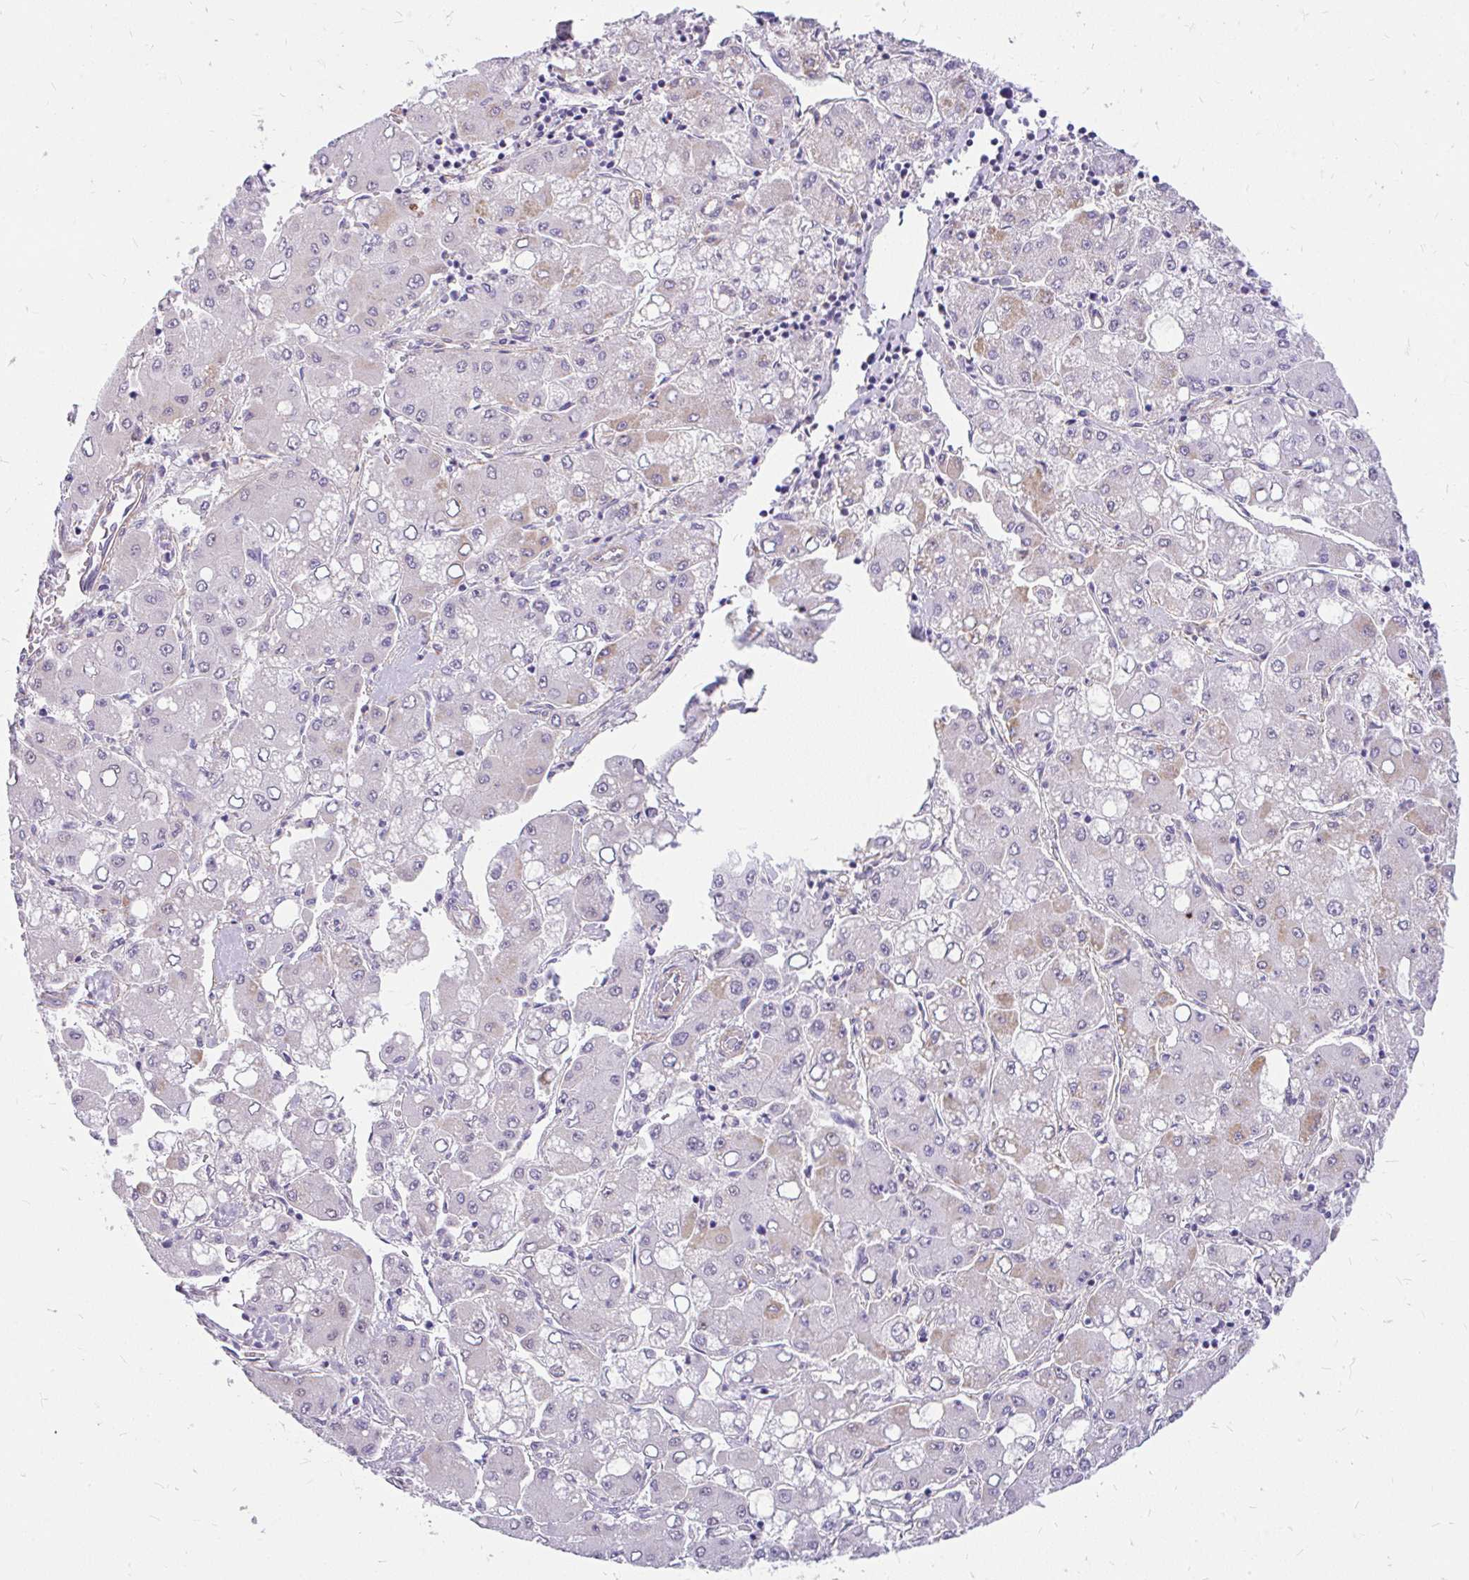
{"staining": {"intensity": "weak", "quantity": "<25%", "location": "cytoplasmic/membranous"}, "tissue": "liver cancer", "cell_type": "Tumor cells", "image_type": "cancer", "snomed": [{"axis": "morphology", "description": "Carcinoma, Hepatocellular, NOS"}, {"axis": "topography", "description": "Liver"}], "caption": "IHC micrograph of human liver cancer (hepatocellular carcinoma) stained for a protein (brown), which displays no expression in tumor cells. (IHC, brightfield microscopy, high magnification).", "gene": "FAM83C", "patient": {"sex": "male", "age": 40}}